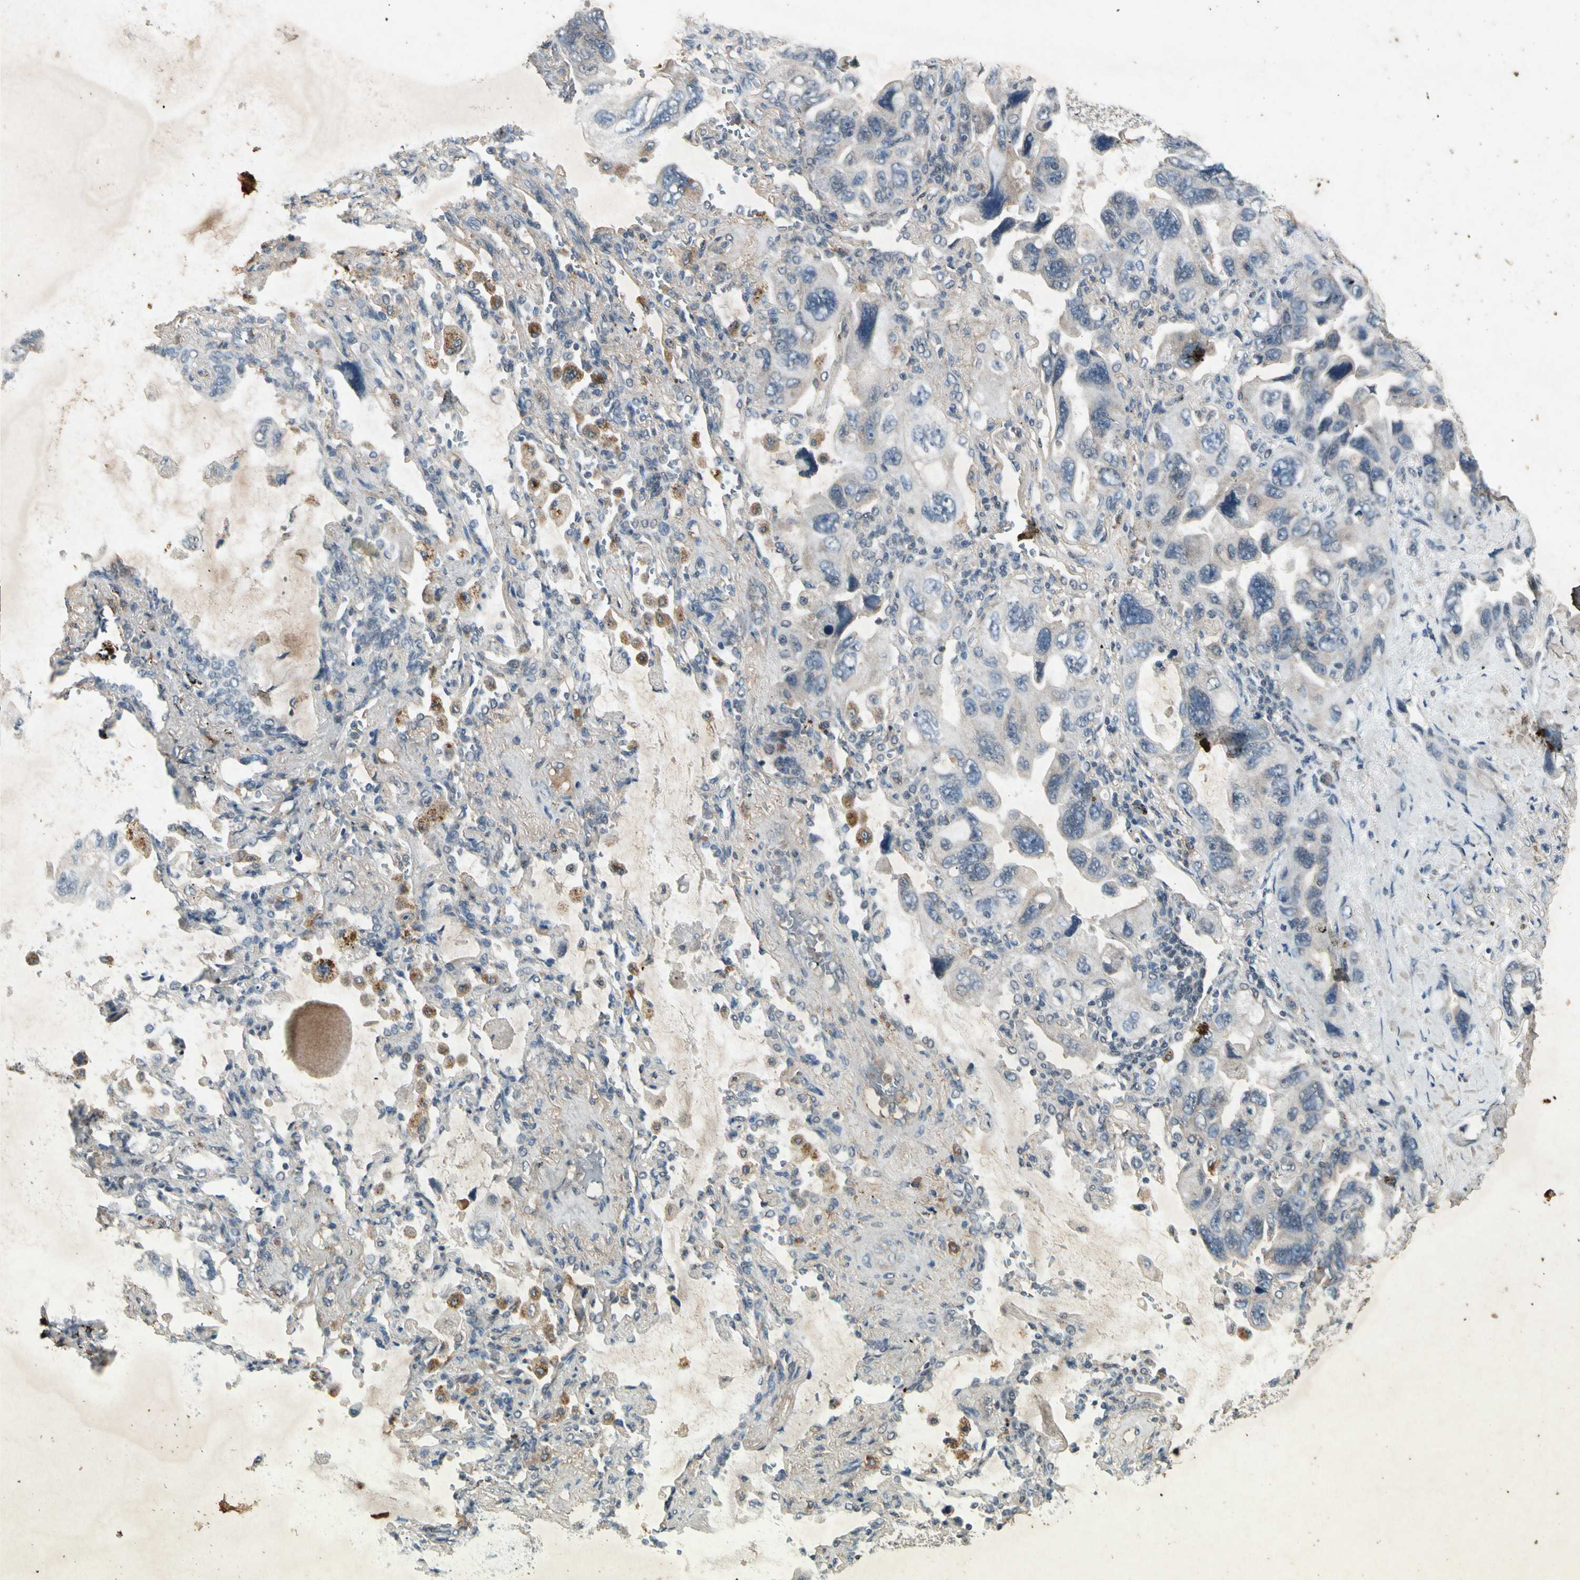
{"staining": {"intensity": "weak", "quantity": "<25%", "location": "cytoplasmic/membranous"}, "tissue": "lung cancer", "cell_type": "Tumor cells", "image_type": "cancer", "snomed": [{"axis": "morphology", "description": "Squamous cell carcinoma, NOS"}, {"axis": "topography", "description": "Lung"}], "caption": "High power microscopy micrograph of an immunohistochemistry image of lung cancer, revealing no significant positivity in tumor cells.", "gene": "GPLD1", "patient": {"sex": "female", "age": 73}}